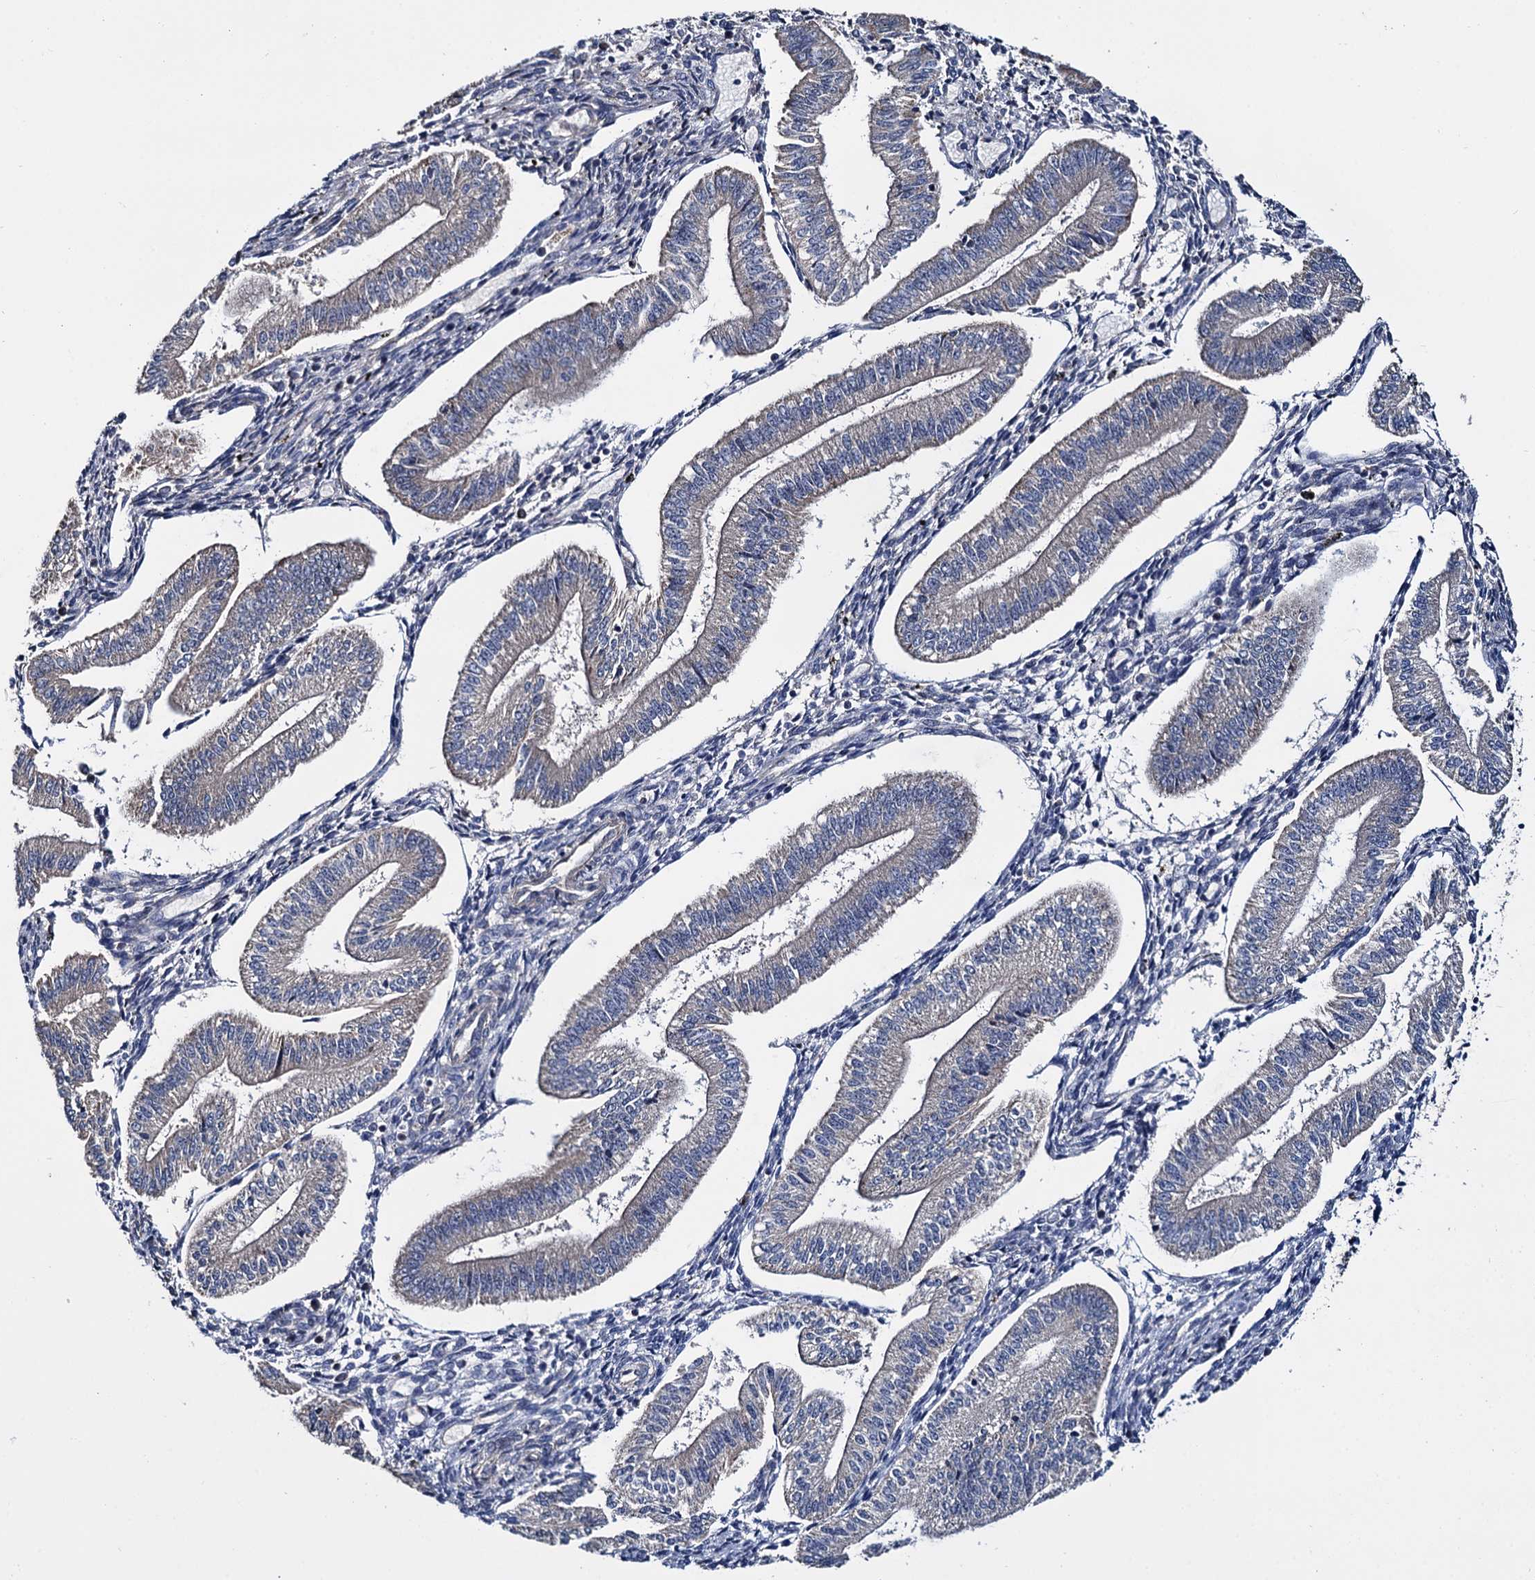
{"staining": {"intensity": "negative", "quantity": "none", "location": "none"}, "tissue": "endometrium", "cell_type": "Cells in endometrial stroma", "image_type": "normal", "snomed": [{"axis": "morphology", "description": "Normal tissue, NOS"}, {"axis": "topography", "description": "Endometrium"}], "caption": "DAB (3,3'-diaminobenzidine) immunohistochemical staining of normal human endometrium exhibits no significant expression in cells in endometrial stroma.", "gene": "CEP192", "patient": {"sex": "female", "age": 34}}